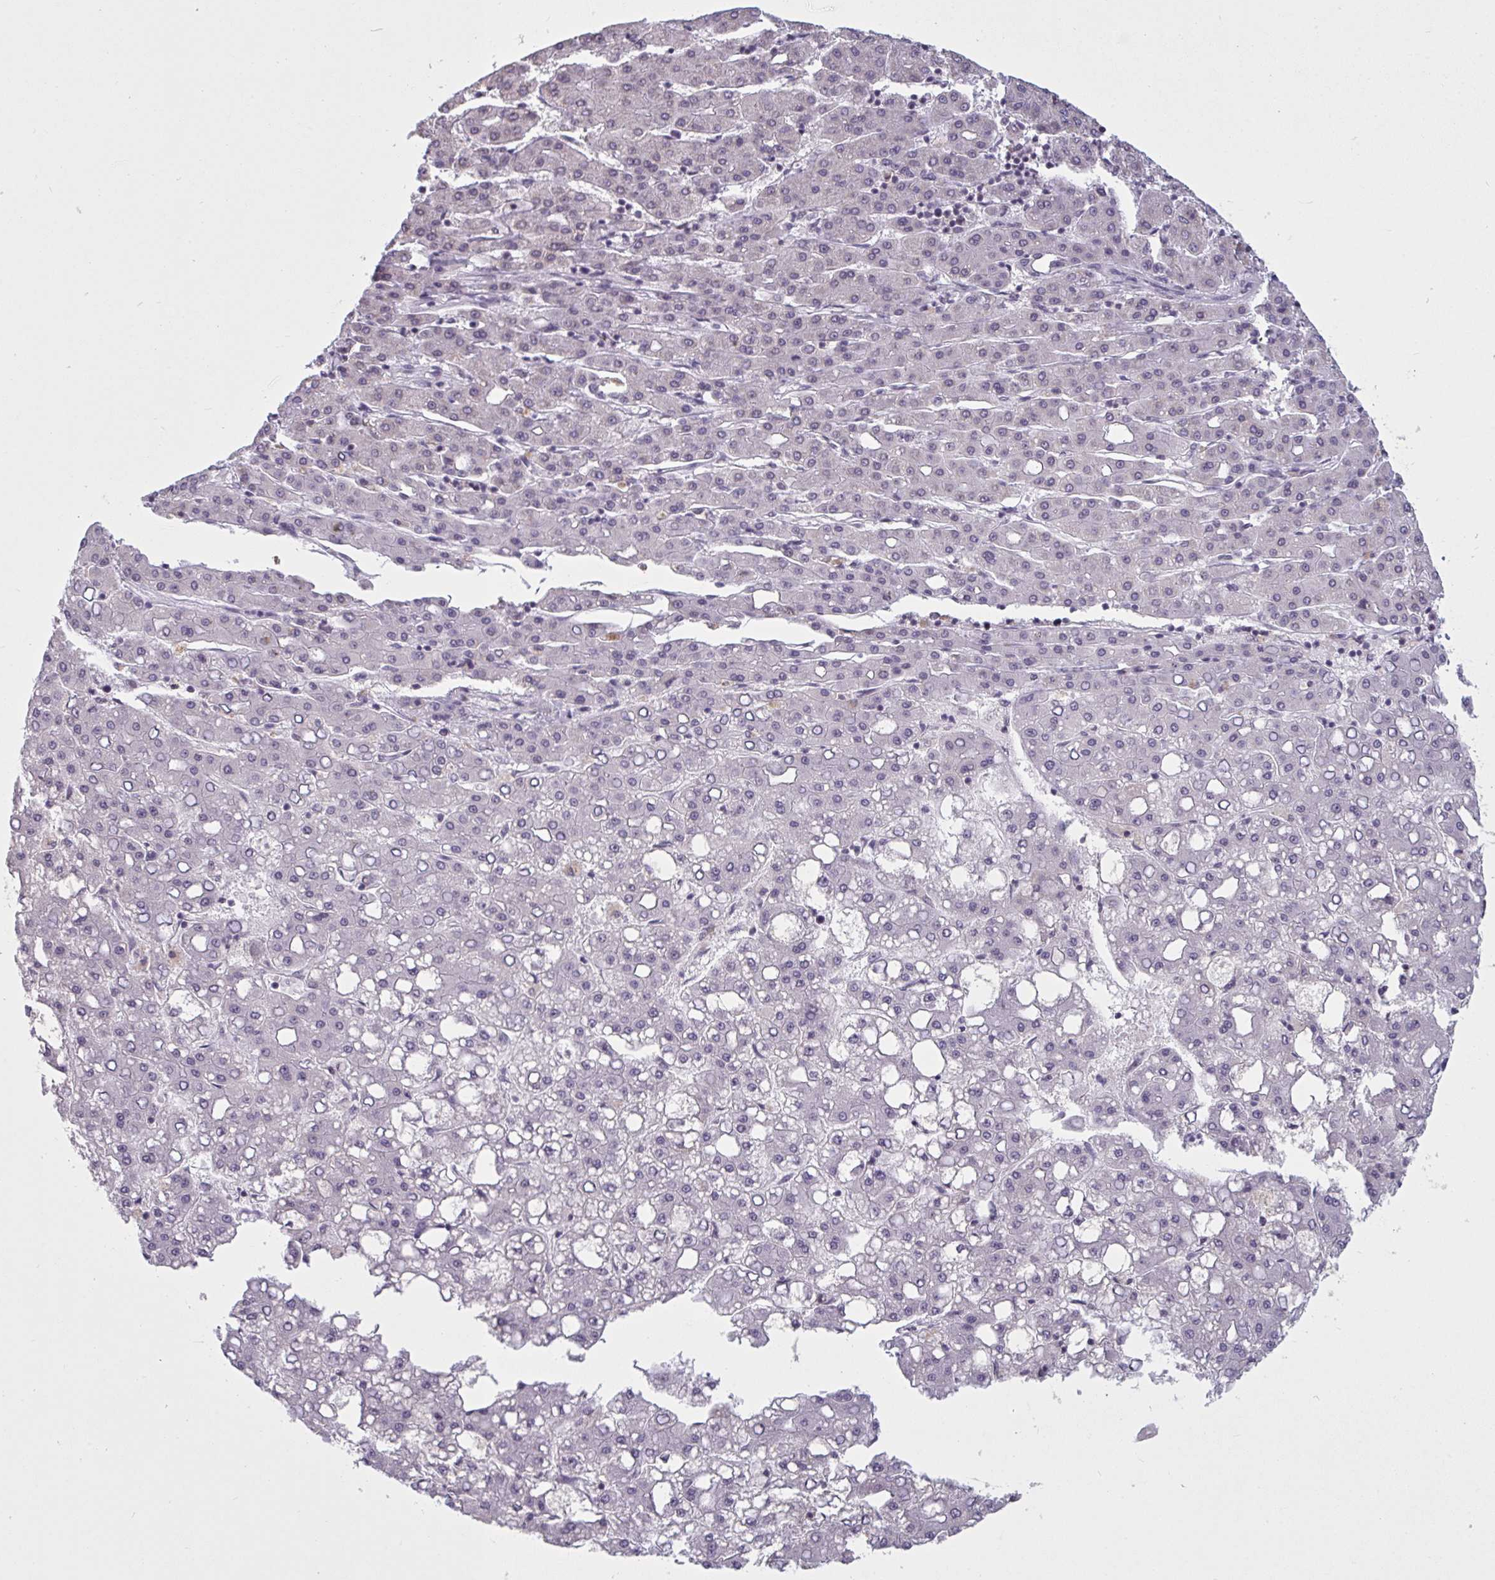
{"staining": {"intensity": "negative", "quantity": "none", "location": "none"}, "tissue": "liver cancer", "cell_type": "Tumor cells", "image_type": "cancer", "snomed": [{"axis": "morphology", "description": "Carcinoma, Hepatocellular, NOS"}, {"axis": "topography", "description": "Liver"}], "caption": "Tumor cells are negative for brown protein staining in liver cancer (hepatocellular carcinoma).", "gene": "TGM6", "patient": {"sex": "male", "age": 65}}